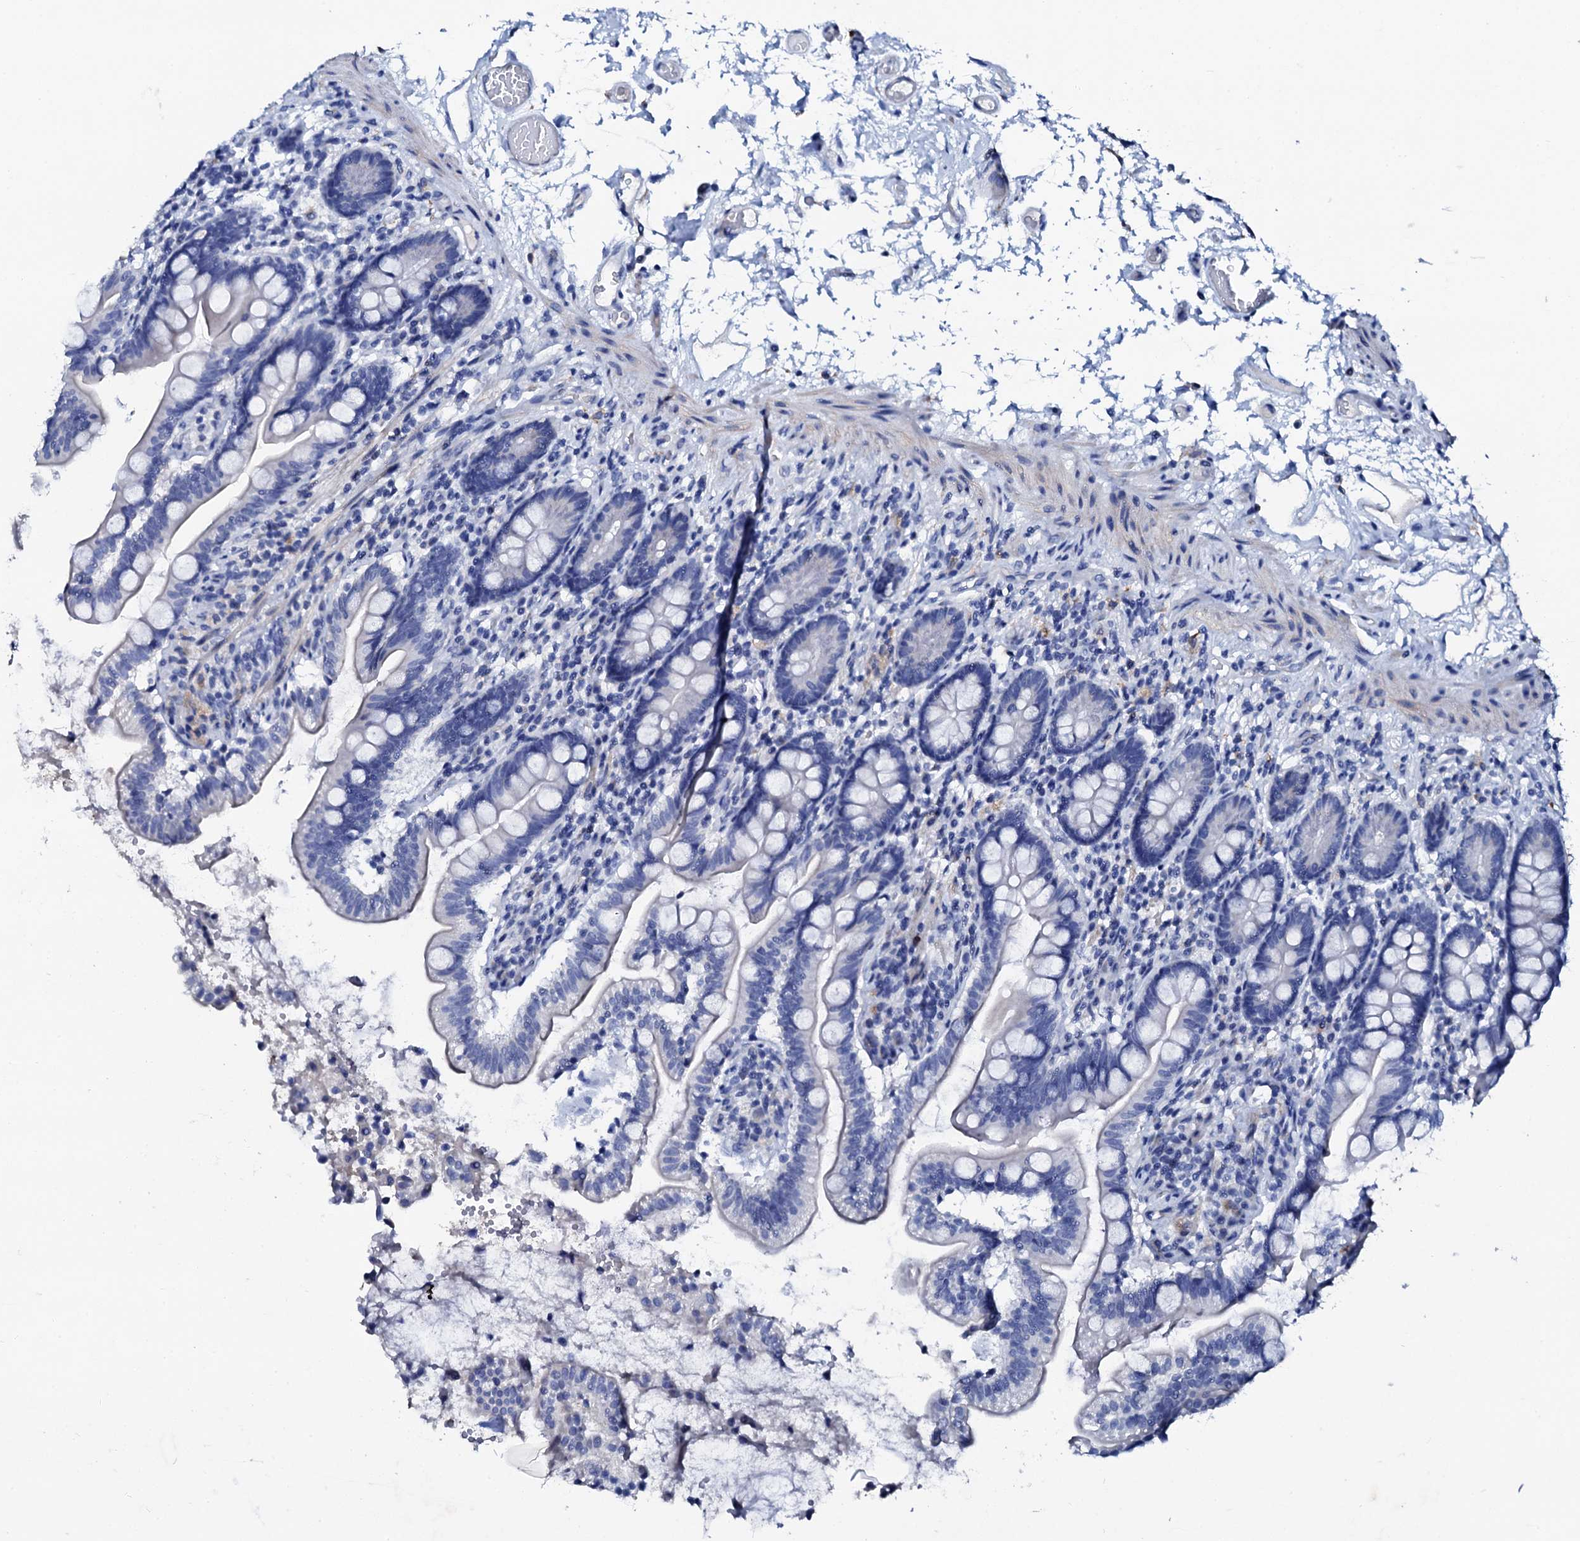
{"staining": {"intensity": "negative", "quantity": "none", "location": "none"}, "tissue": "small intestine", "cell_type": "Glandular cells", "image_type": "normal", "snomed": [{"axis": "morphology", "description": "Normal tissue, NOS"}, {"axis": "topography", "description": "Small intestine"}], "caption": "The micrograph displays no significant expression in glandular cells of small intestine.", "gene": "GLB1L3", "patient": {"sex": "female", "age": 64}}